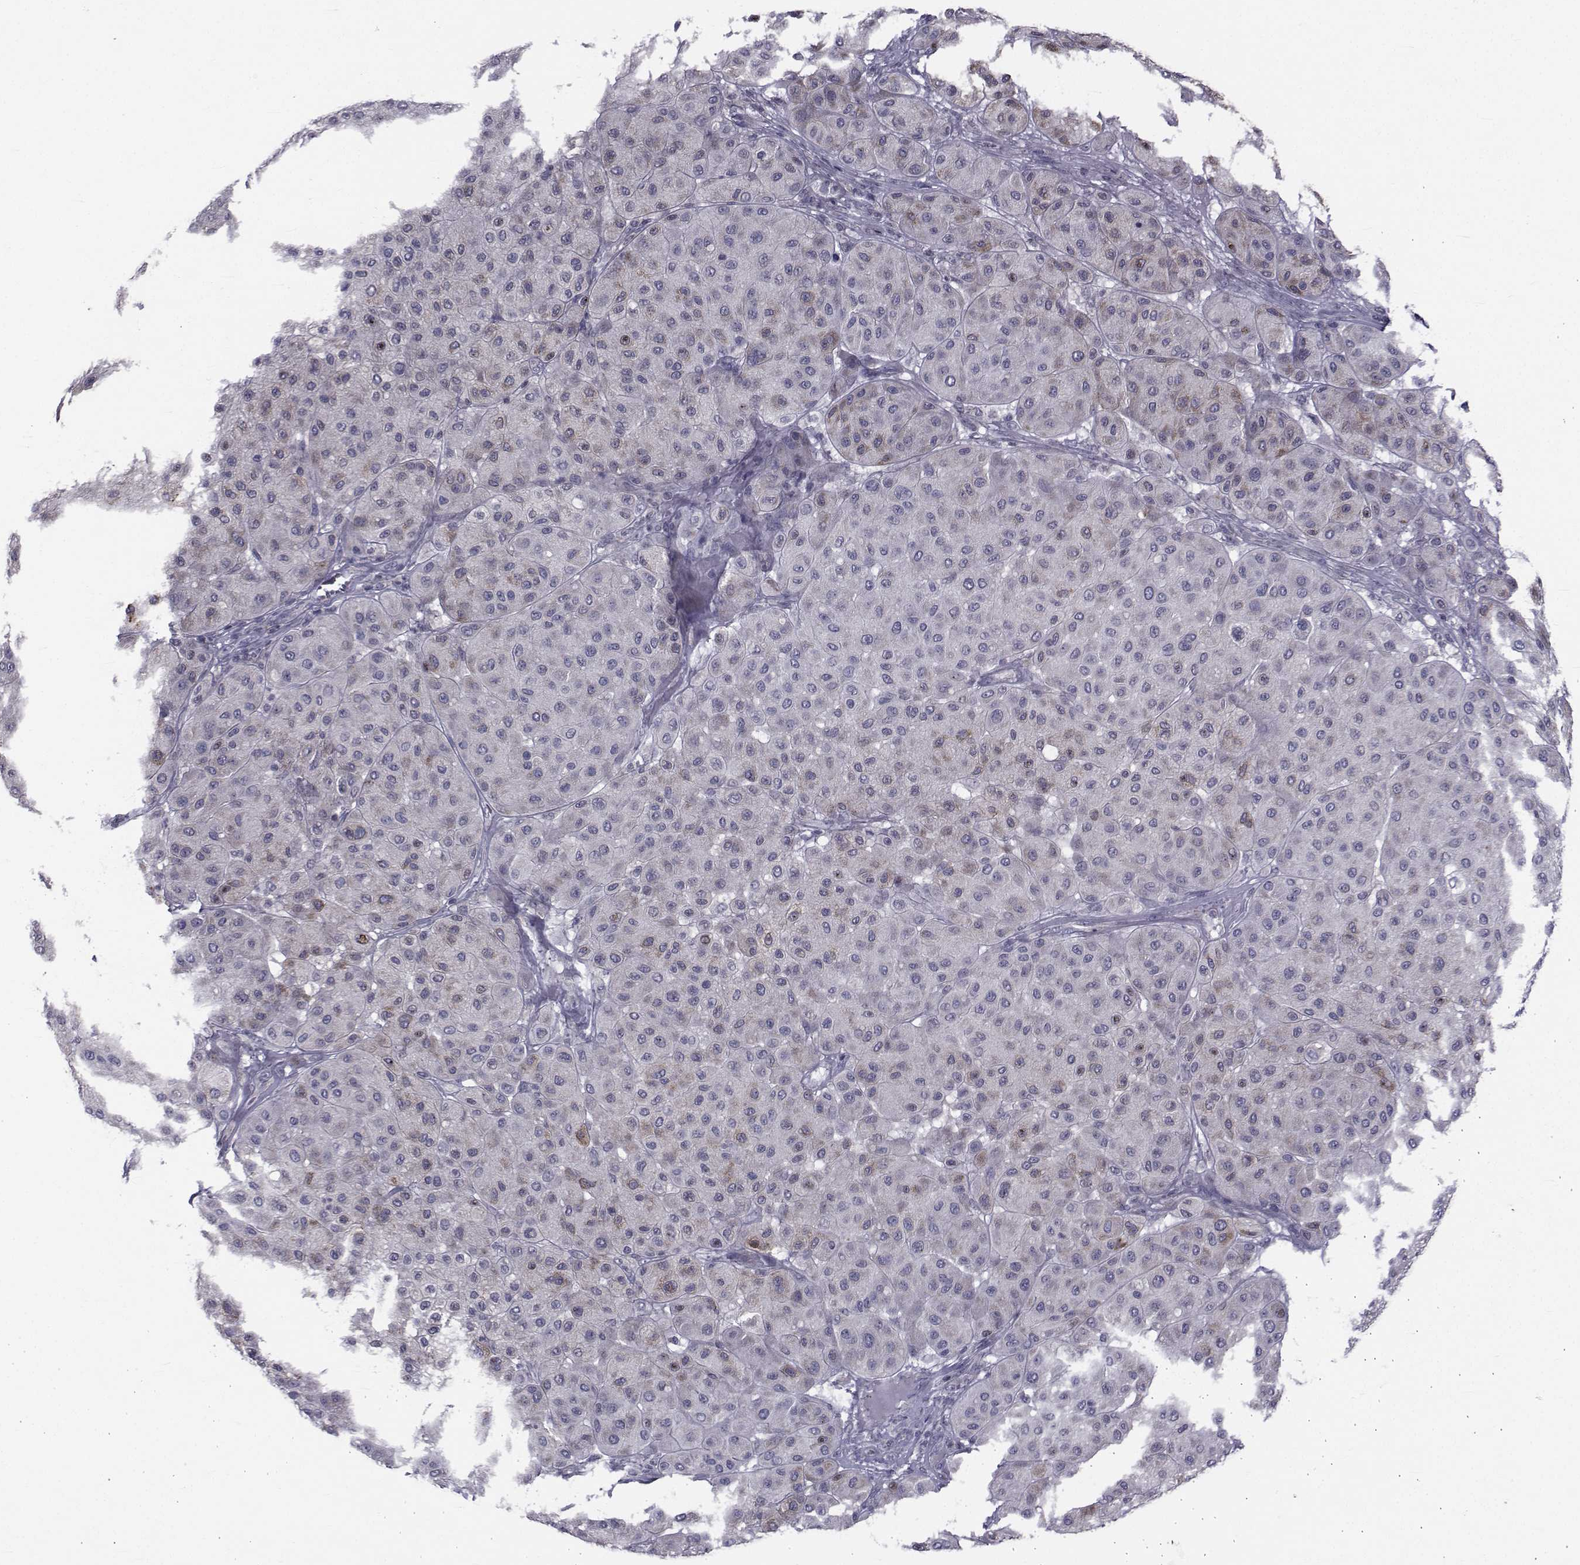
{"staining": {"intensity": "negative", "quantity": "none", "location": "none"}, "tissue": "melanoma", "cell_type": "Tumor cells", "image_type": "cancer", "snomed": [{"axis": "morphology", "description": "Malignant melanoma, Metastatic site"}, {"axis": "topography", "description": "Smooth muscle"}], "caption": "There is no significant staining in tumor cells of malignant melanoma (metastatic site).", "gene": "SLC30A10", "patient": {"sex": "male", "age": 41}}